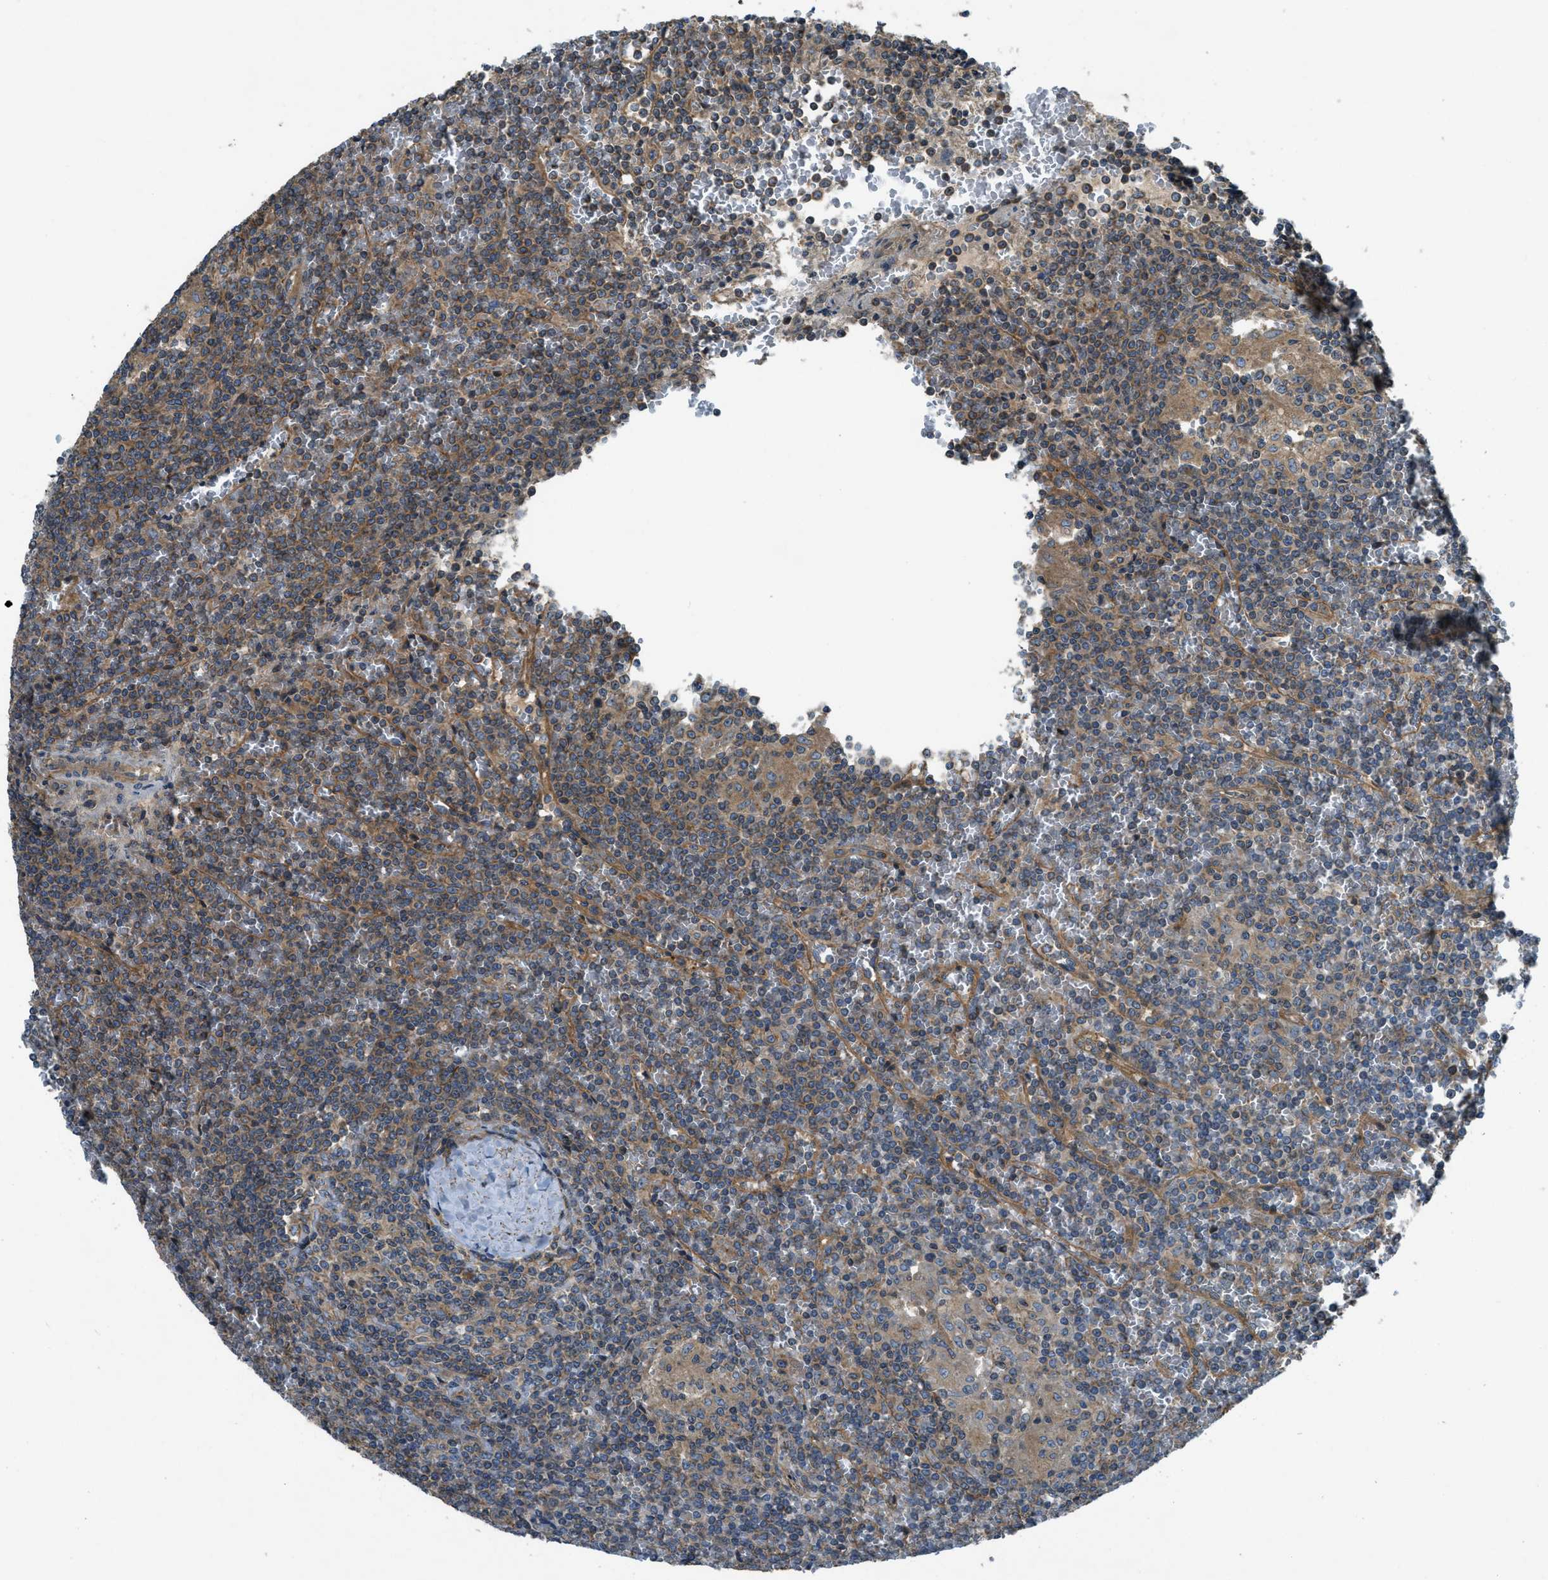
{"staining": {"intensity": "moderate", "quantity": "<25%", "location": "cytoplasmic/membranous"}, "tissue": "lymphoma", "cell_type": "Tumor cells", "image_type": "cancer", "snomed": [{"axis": "morphology", "description": "Malignant lymphoma, non-Hodgkin's type, Low grade"}, {"axis": "topography", "description": "Spleen"}], "caption": "This photomicrograph reveals immunohistochemistry staining of human lymphoma, with low moderate cytoplasmic/membranous positivity in about <25% of tumor cells.", "gene": "VEZT", "patient": {"sex": "female", "age": 19}}